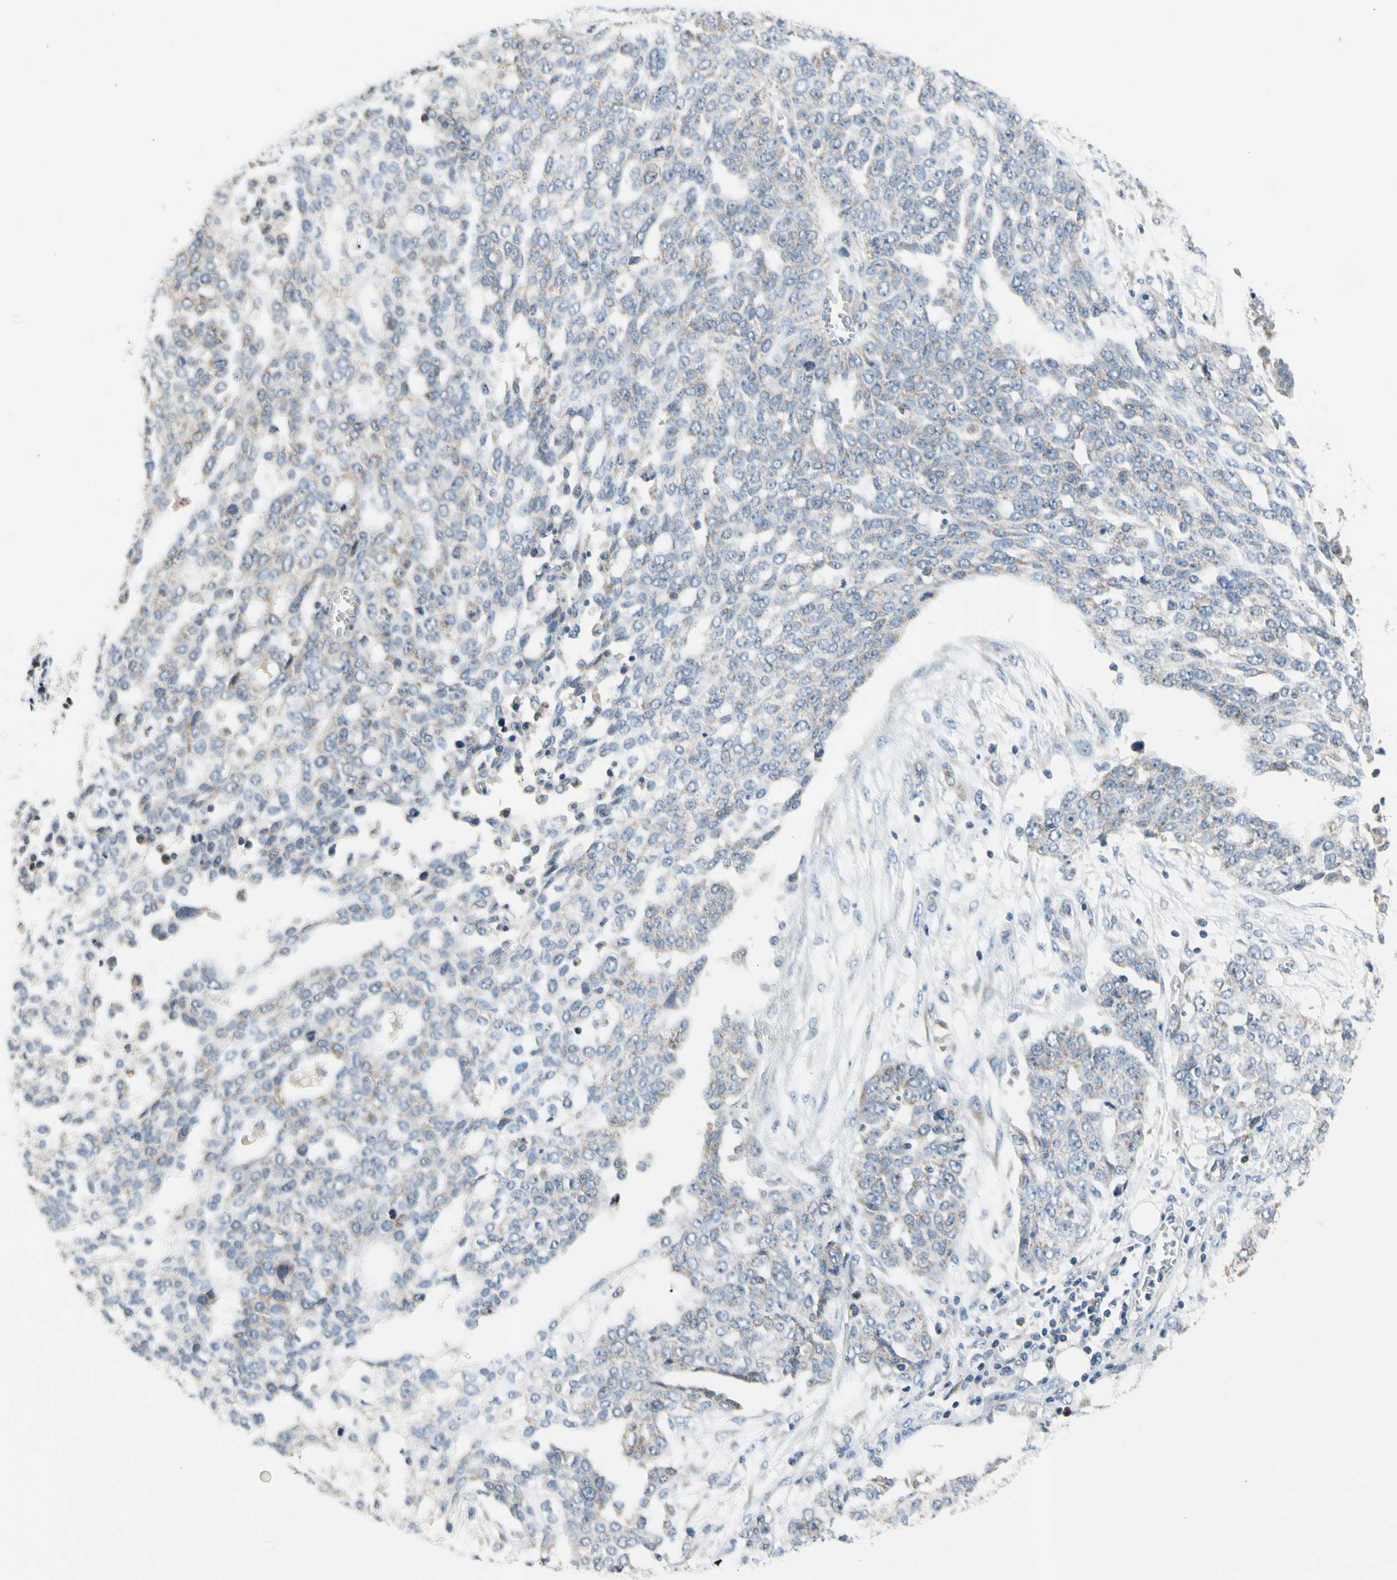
{"staining": {"intensity": "negative", "quantity": "none", "location": "none"}, "tissue": "ovarian cancer", "cell_type": "Tumor cells", "image_type": "cancer", "snomed": [{"axis": "morphology", "description": "Cystadenocarcinoma, serous, NOS"}, {"axis": "topography", "description": "Soft tissue"}, {"axis": "topography", "description": "Ovary"}], "caption": "Immunohistochemical staining of human ovarian cancer (serous cystadenocarcinoma) exhibits no significant staining in tumor cells.", "gene": "SOX30", "patient": {"sex": "female", "age": 57}}